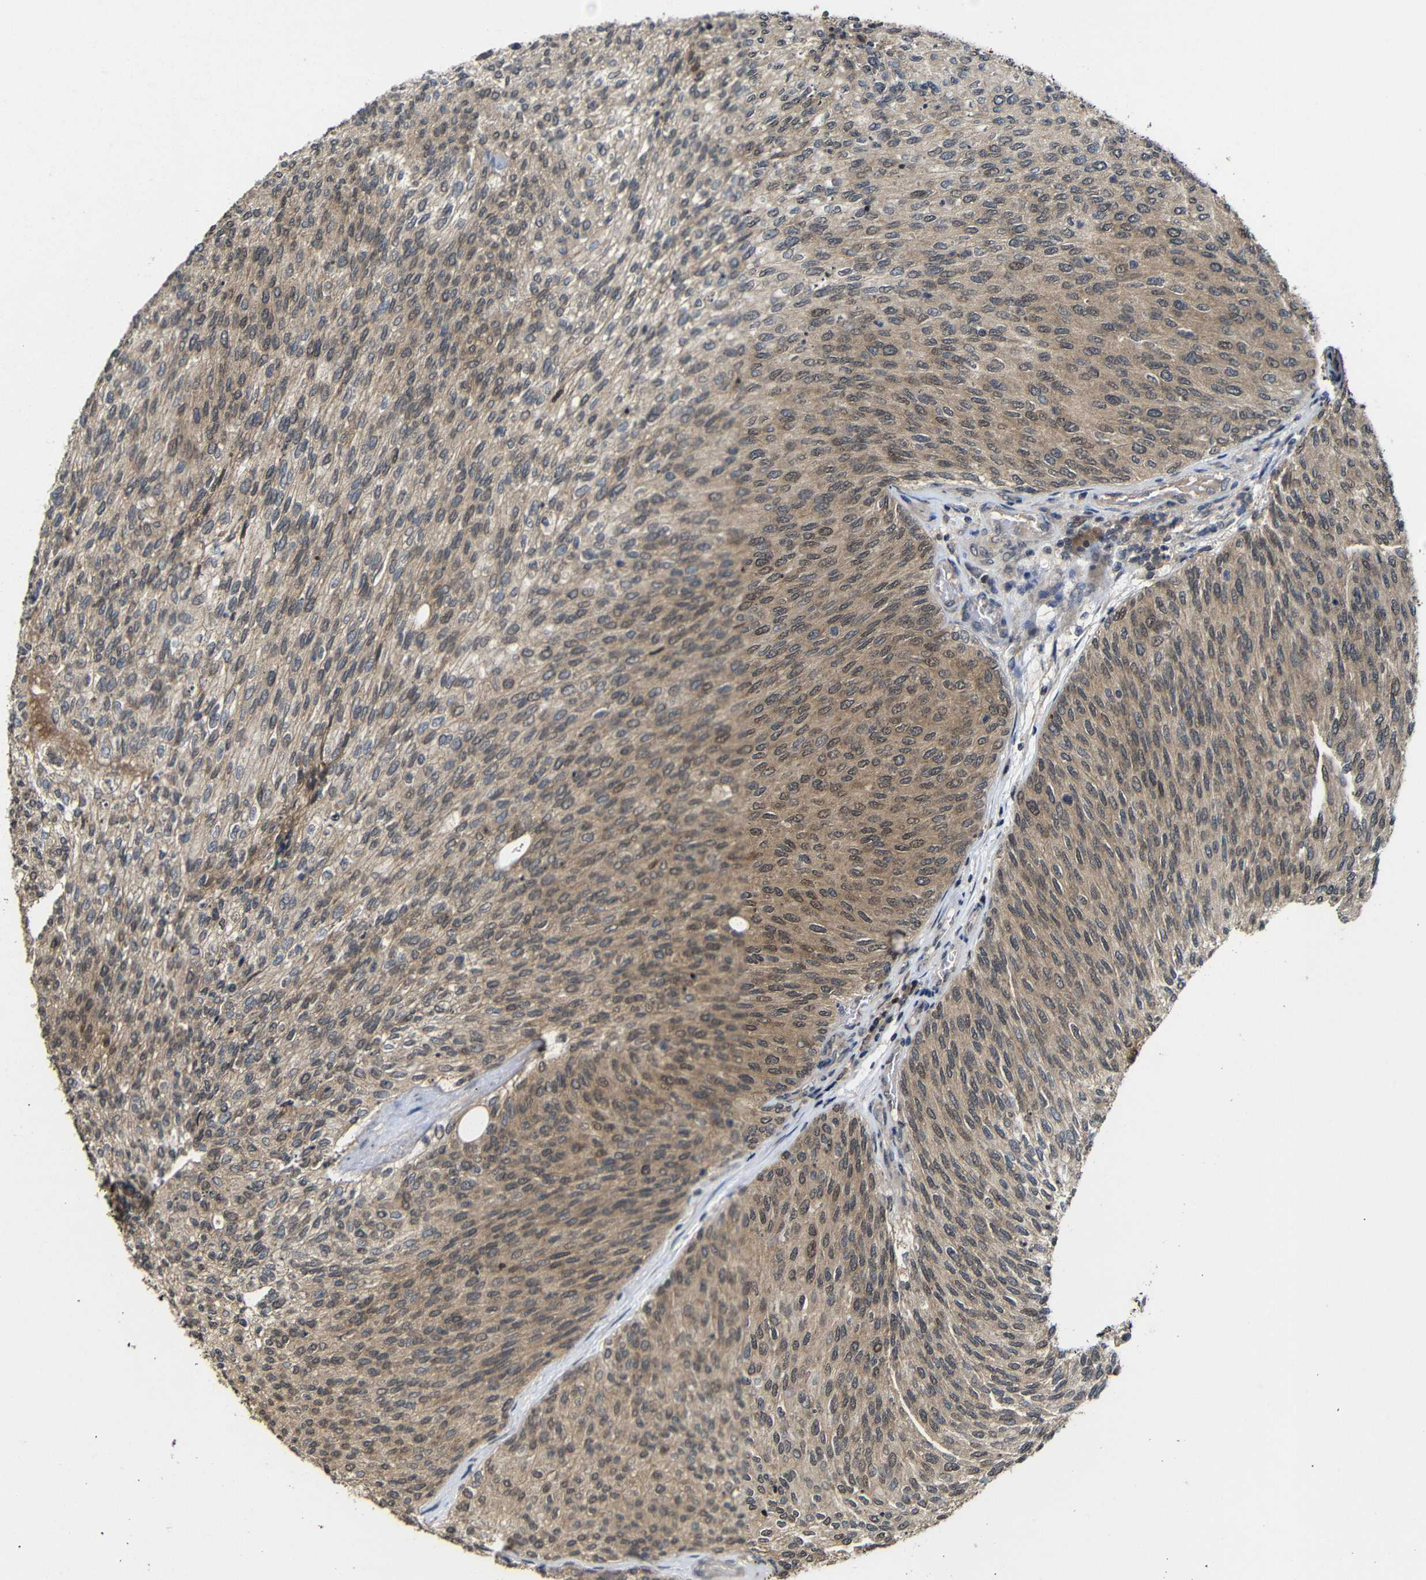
{"staining": {"intensity": "weak", "quantity": ">75%", "location": "cytoplasmic/membranous,nuclear"}, "tissue": "urothelial cancer", "cell_type": "Tumor cells", "image_type": "cancer", "snomed": [{"axis": "morphology", "description": "Urothelial carcinoma, Low grade"}, {"axis": "topography", "description": "Urinary bladder"}], "caption": "Approximately >75% of tumor cells in human urothelial cancer exhibit weak cytoplasmic/membranous and nuclear protein expression as visualized by brown immunohistochemical staining.", "gene": "ATG12", "patient": {"sex": "female", "age": 79}}